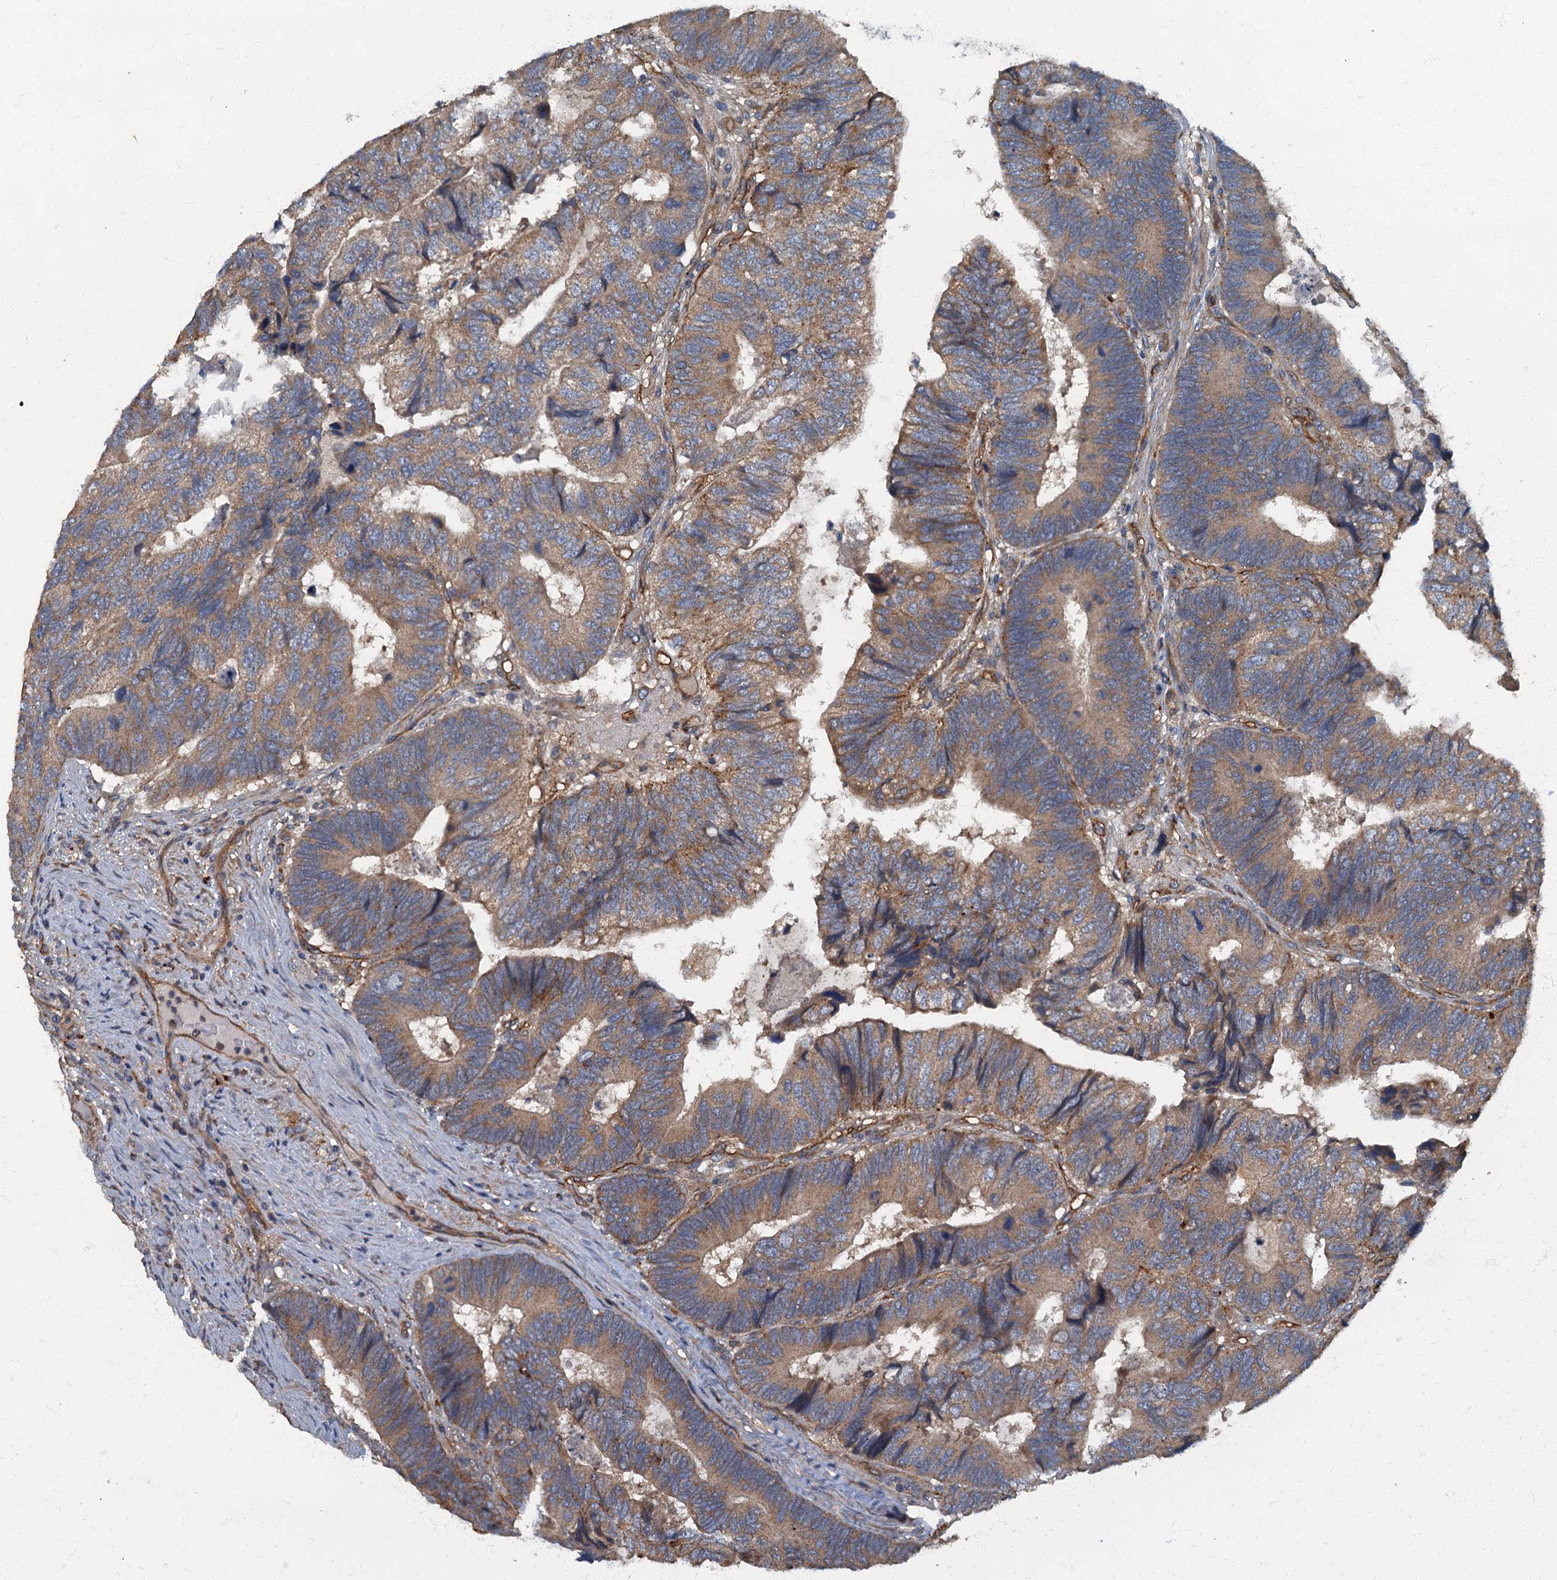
{"staining": {"intensity": "weak", "quantity": ">75%", "location": "cytoplasmic/membranous"}, "tissue": "colorectal cancer", "cell_type": "Tumor cells", "image_type": "cancer", "snomed": [{"axis": "morphology", "description": "Adenocarcinoma, NOS"}, {"axis": "topography", "description": "Colon"}], "caption": "Protein expression analysis of colorectal cancer shows weak cytoplasmic/membranous positivity in about >75% of tumor cells.", "gene": "ARL11", "patient": {"sex": "female", "age": 67}}